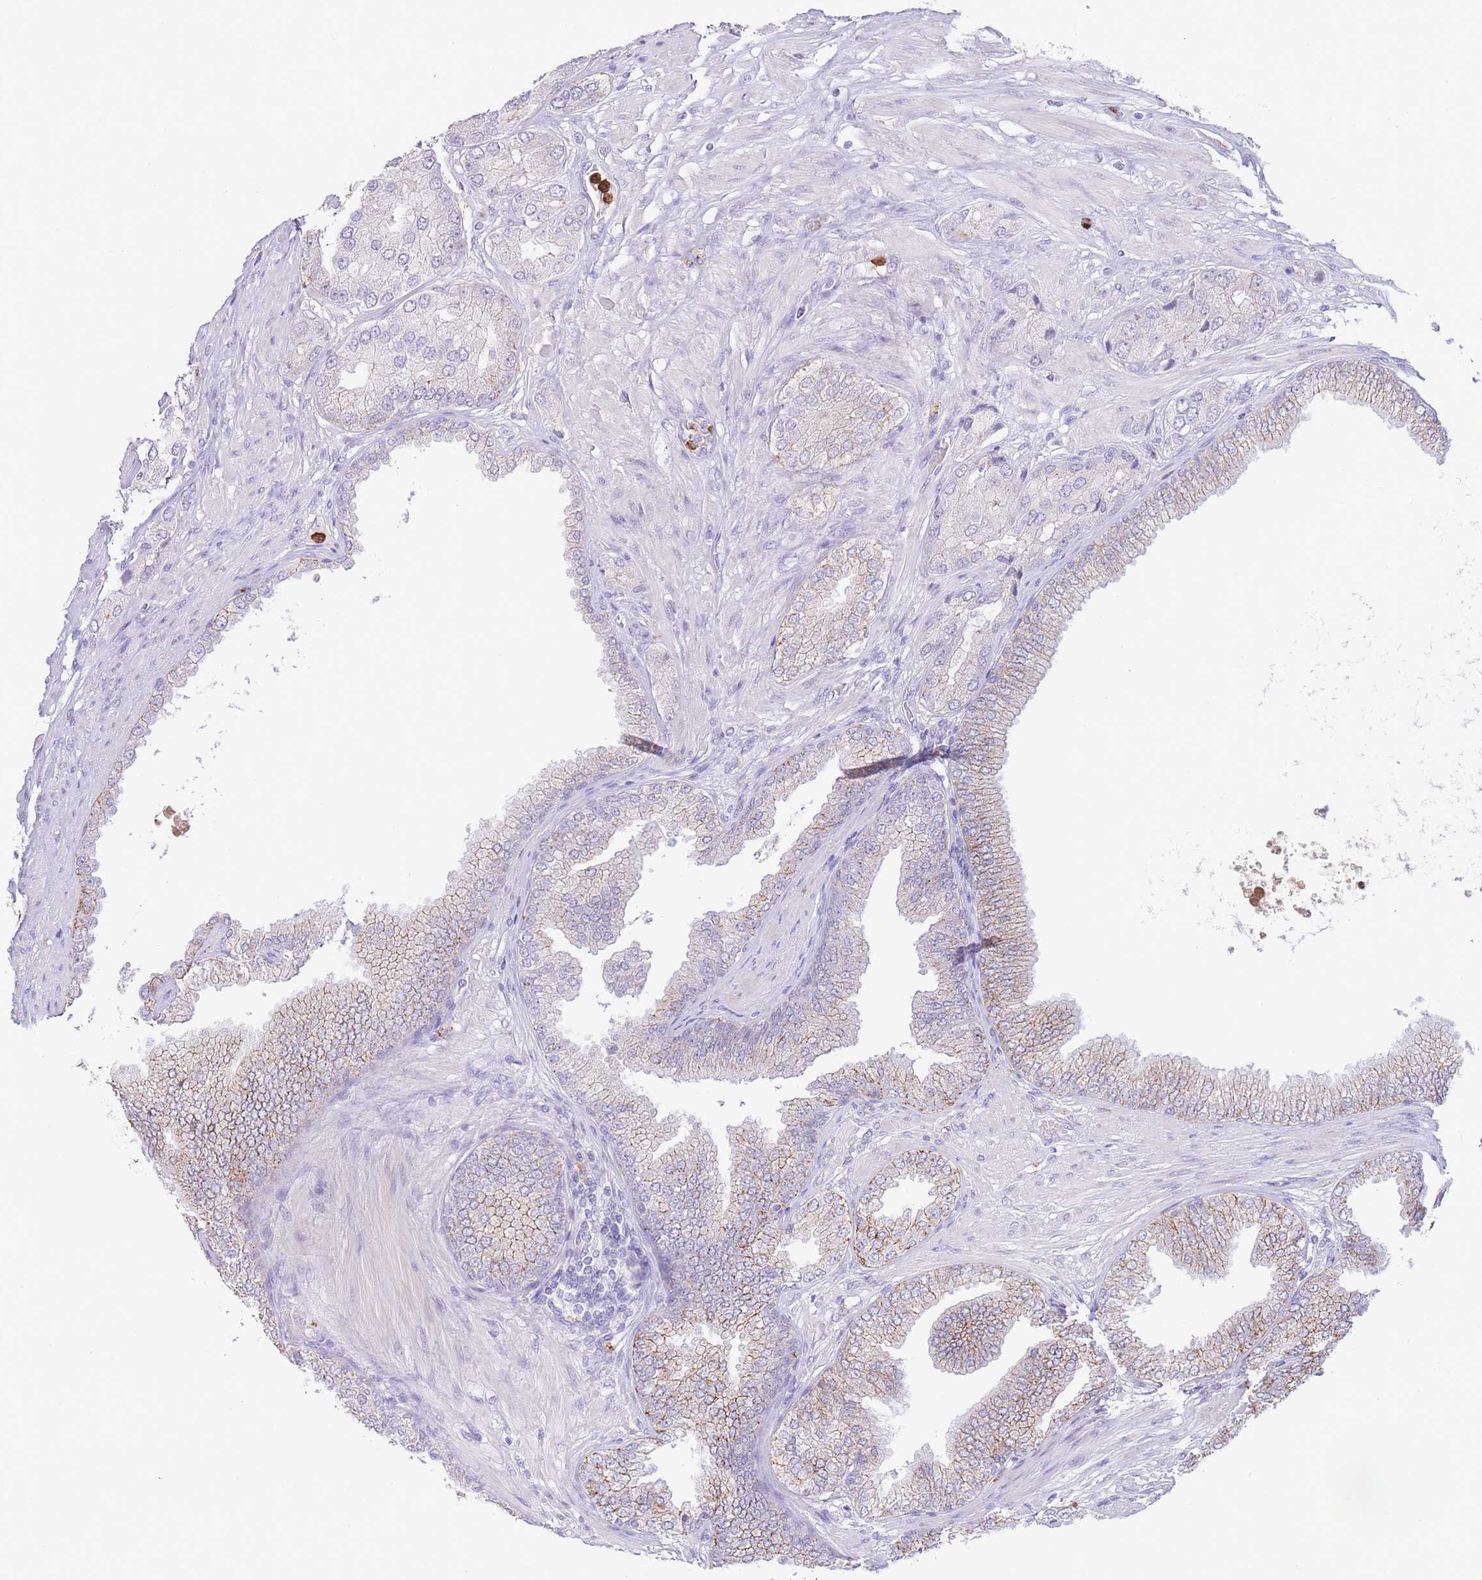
{"staining": {"intensity": "negative", "quantity": "none", "location": "none"}, "tissue": "prostate cancer", "cell_type": "Tumor cells", "image_type": "cancer", "snomed": [{"axis": "morphology", "description": "Adenocarcinoma, High grade"}, {"axis": "topography", "description": "Prostate"}], "caption": "This histopathology image is of prostate cancer (high-grade adenocarcinoma) stained with IHC to label a protein in brown with the nuclei are counter-stained blue. There is no expression in tumor cells.", "gene": "LCLAT1", "patient": {"sex": "male", "age": 71}}